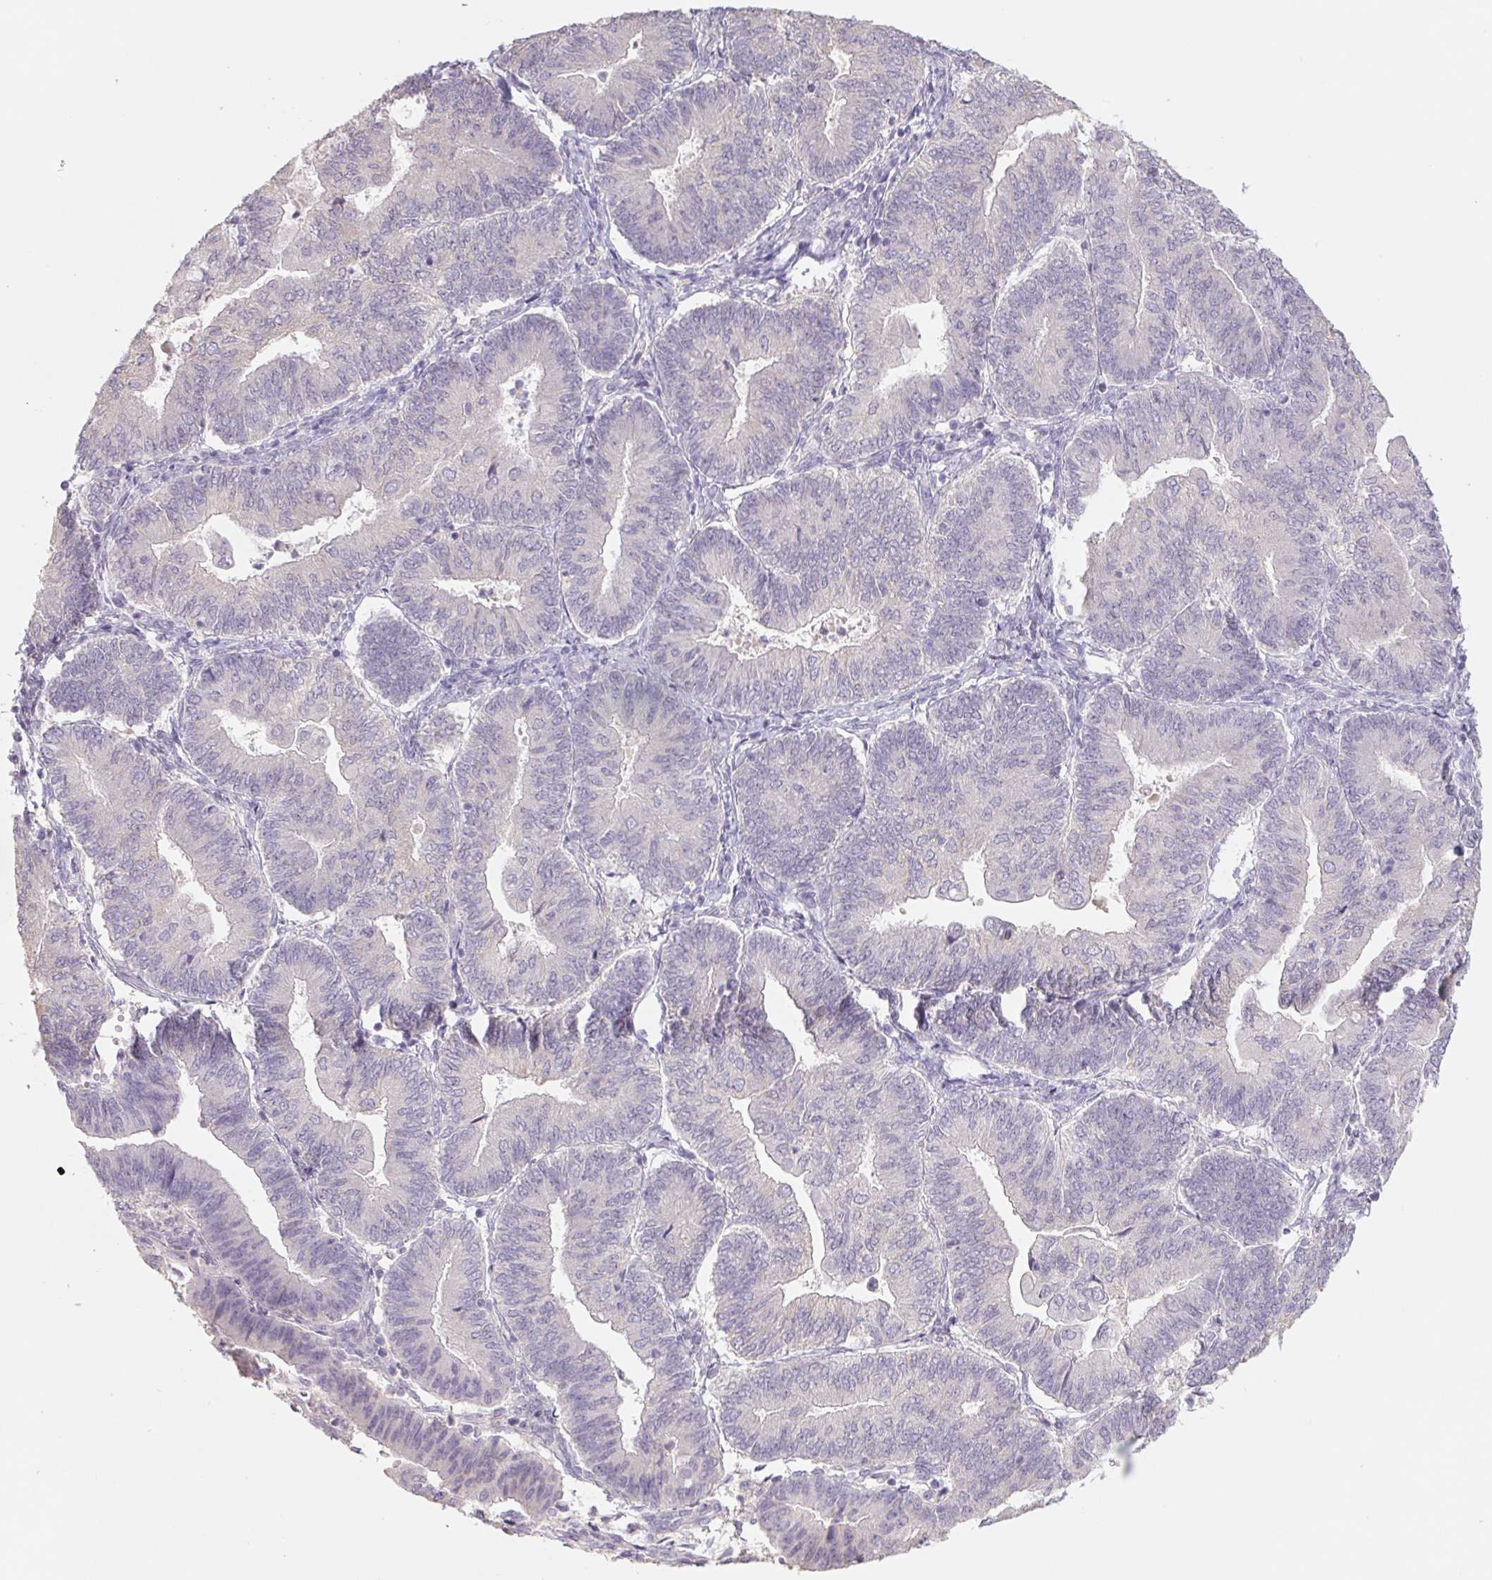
{"staining": {"intensity": "negative", "quantity": "none", "location": "none"}, "tissue": "endometrial cancer", "cell_type": "Tumor cells", "image_type": "cancer", "snomed": [{"axis": "morphology", "description": "Adenocarcinoma, NOS"}, {"axis": "topography", "description": "Endometrium"}], "caption": "Endometrial cancer (adenocarcinoma) was stained to show a protein in brown. There is no significant staining in tumor cells.", "gene": "PNMA8B", "patient": {"sex": "female", "age": 65}}